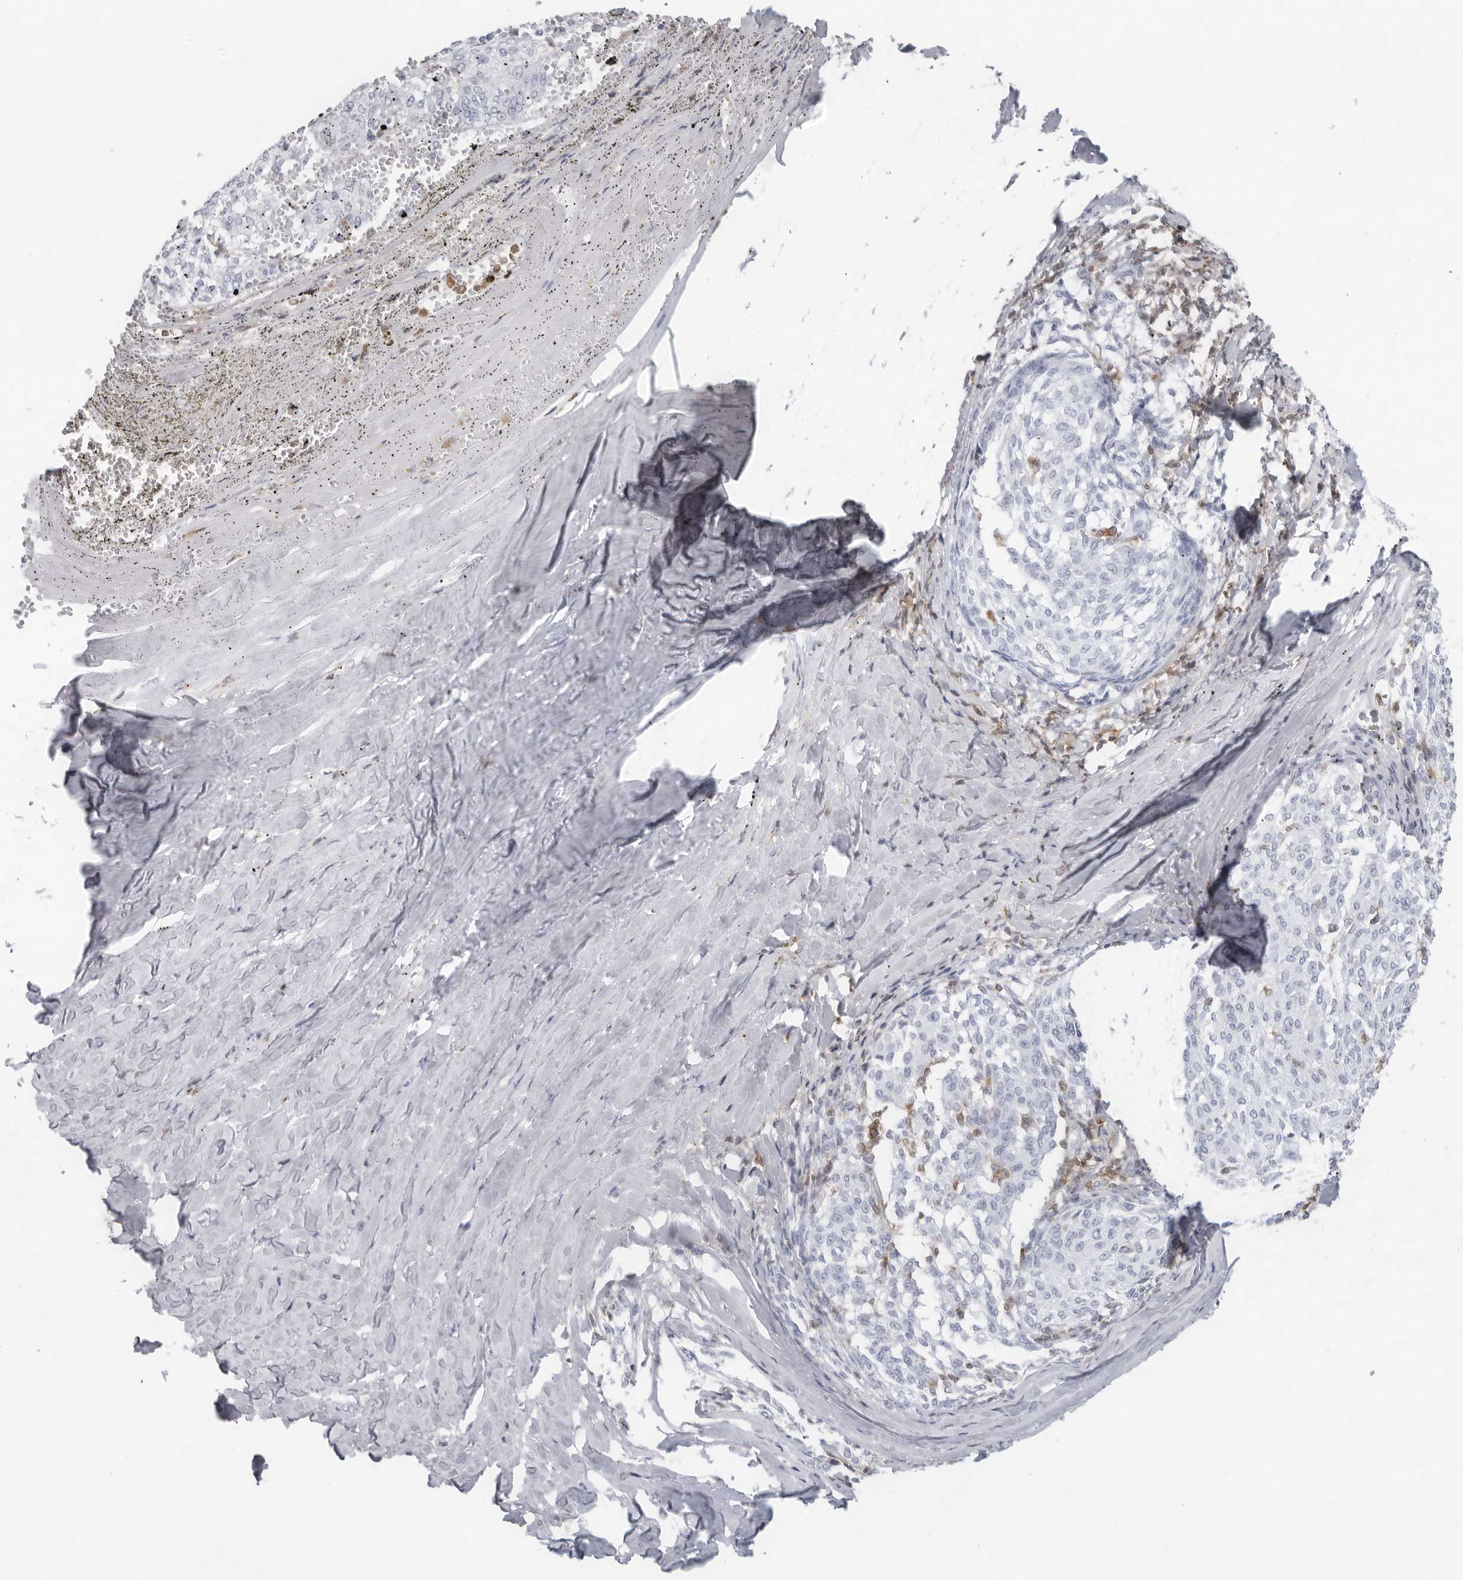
{"staining": {"intensity": "negative", "quantity": "none", "location": "none"}, "tissue": "melanoma", "cell_type": "Tumor cells", "image_type": "cancer", "snomed": [{"axis": "morphology", "description": "Malignant melanoma, NOS"}, {"axis": "topography", "description": "Skin"}], "caption": "Histopathology image shows no significant protein expression in tumor cells of malignant melanoma.", "gene": "FMNL1", "patient": {"sex": "female", "age": 72}}